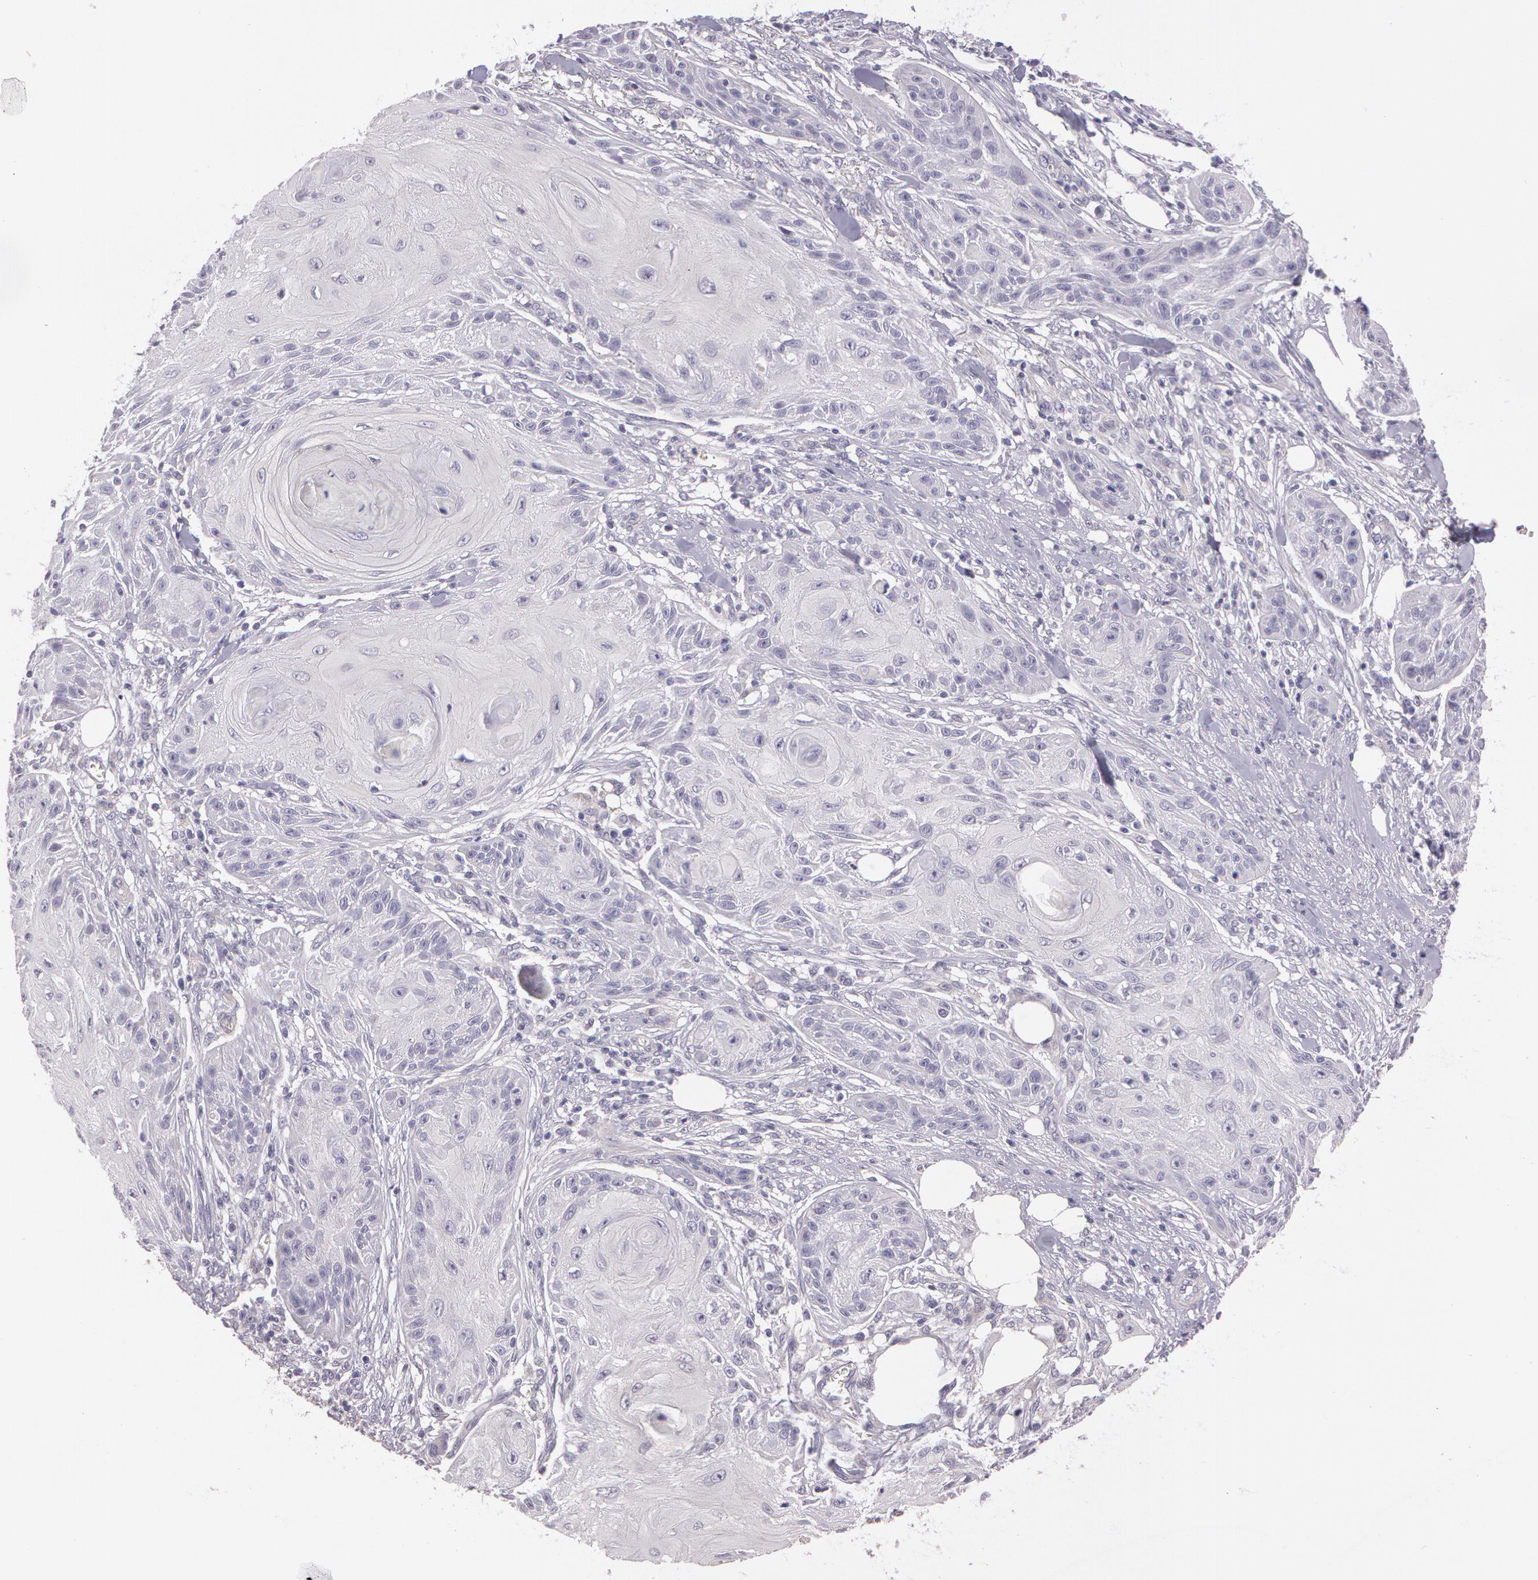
{"staining": {"intensity": "negative", "quantity": "none", "location": "none"}, "tissue": "skin cancer", "cell_type": "Tumor cells", "image_type": "cancer", "snomed": [{"axis": "morphology", "description": "Squamous cell carcinoma, NOS"}, {"axis": "topography", "description": "Skin"}], "caption": "The IHC histopathology image has no significant positivity in tumor cells of skin cancer tissue.", "gene": "G2E3", "patient": {"sex": "female", "age": 88}}